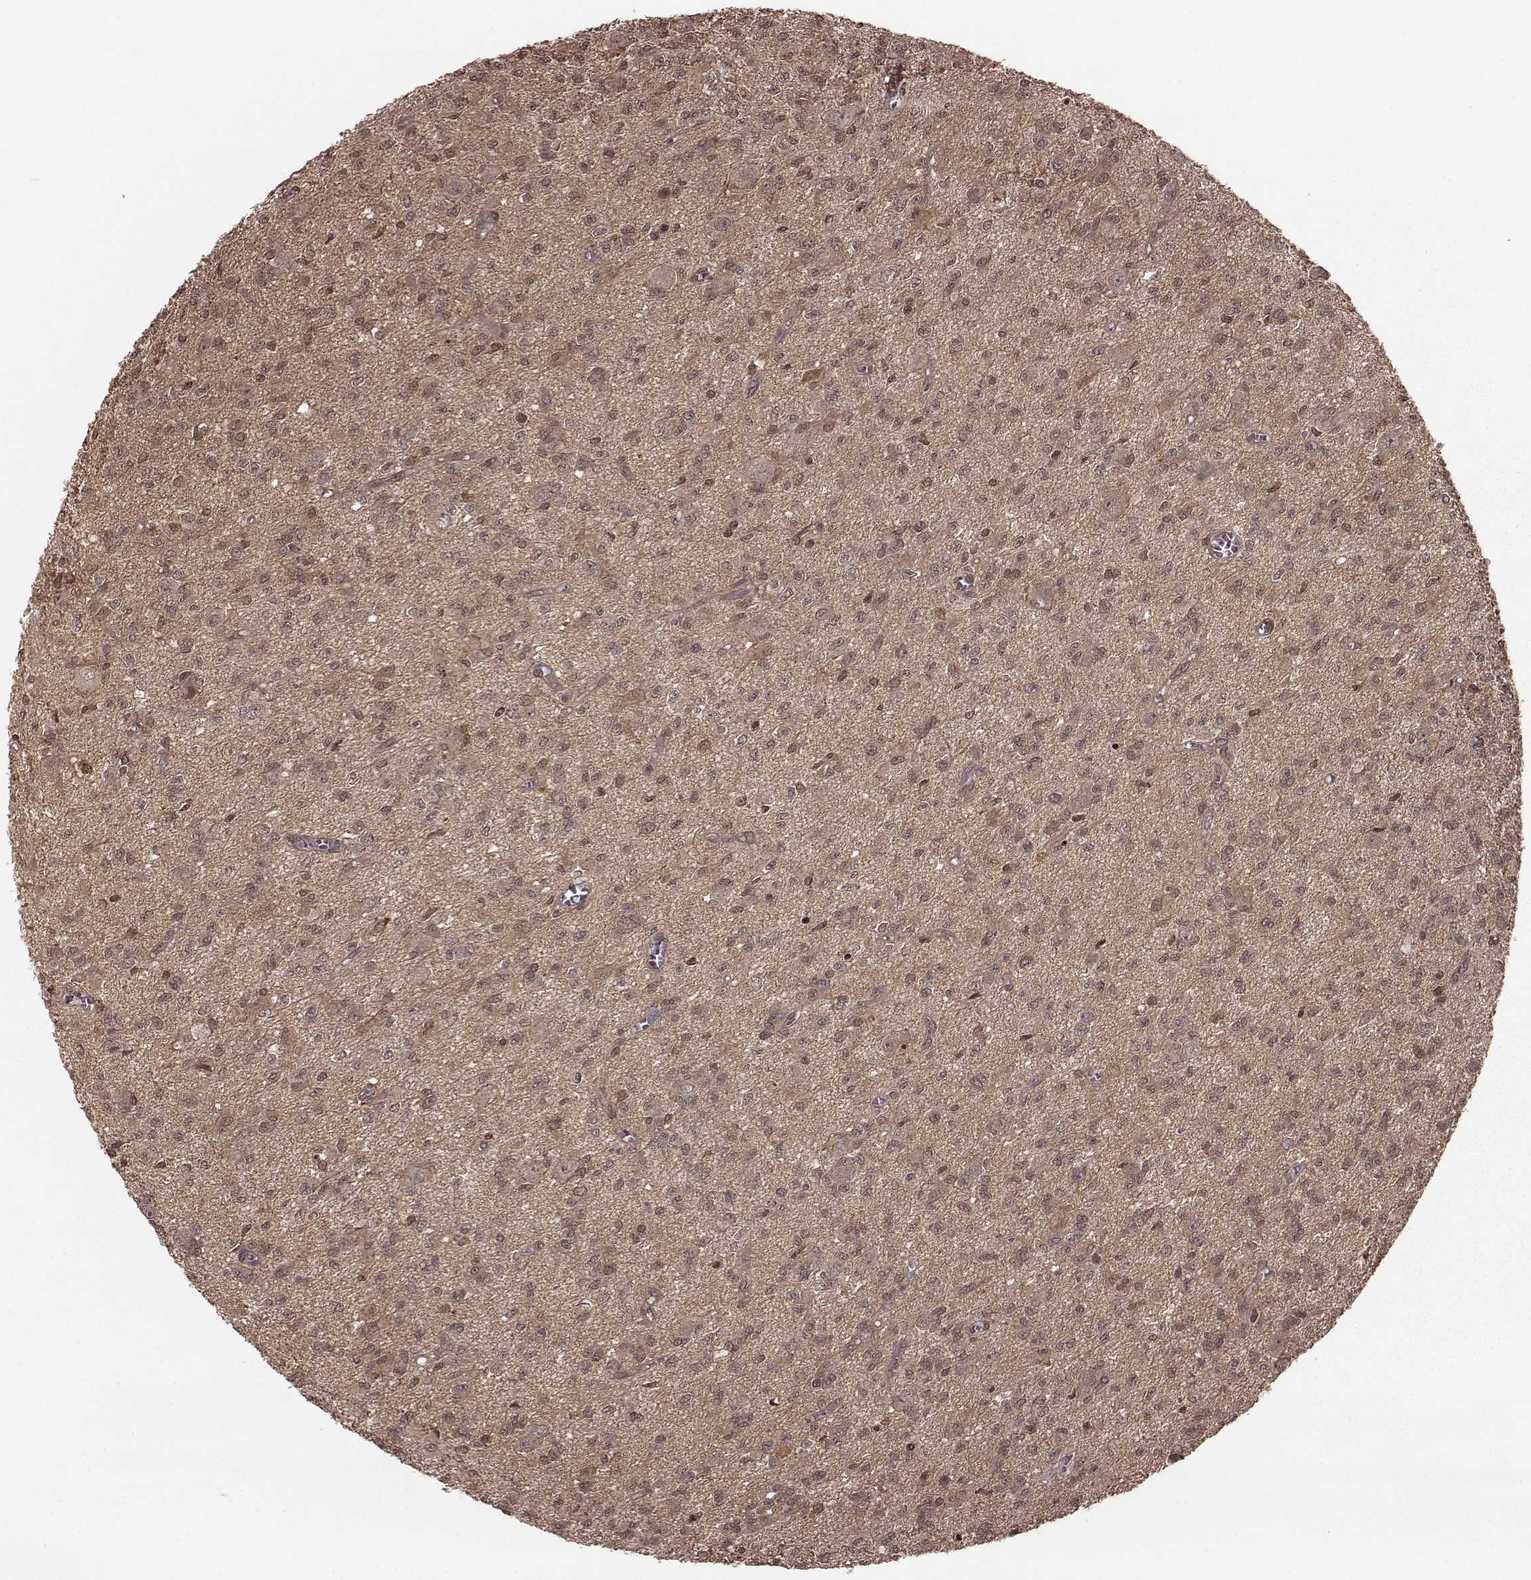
{"staining": {"intensity": "weak", "quantity": ">75%", "location": "cytoplasmic/membranous,nuclear"}, "tissue": "glioma", "cell_type": "Tumor cells", "image_type": "cancer", "snomed": [{"axis": "morphology", "description": "Glioma, malignant, Low grade"}, {"axis": "topography", "description": "Brain"}], "caption": "High-power microscopy captured an immunohistochemistry (IHC) micrograph of low-grade glioma (malignant), revealing weak cytoplasmic/membranous and nuclear positivity in about >75% of tumor cells. The staining was performed using DAB, with brown indicating positive protein expression. Nuclei are stained blue with hematoxylin.", "gene": "GSS", "patient": {"sex": "male", "age": 64}}